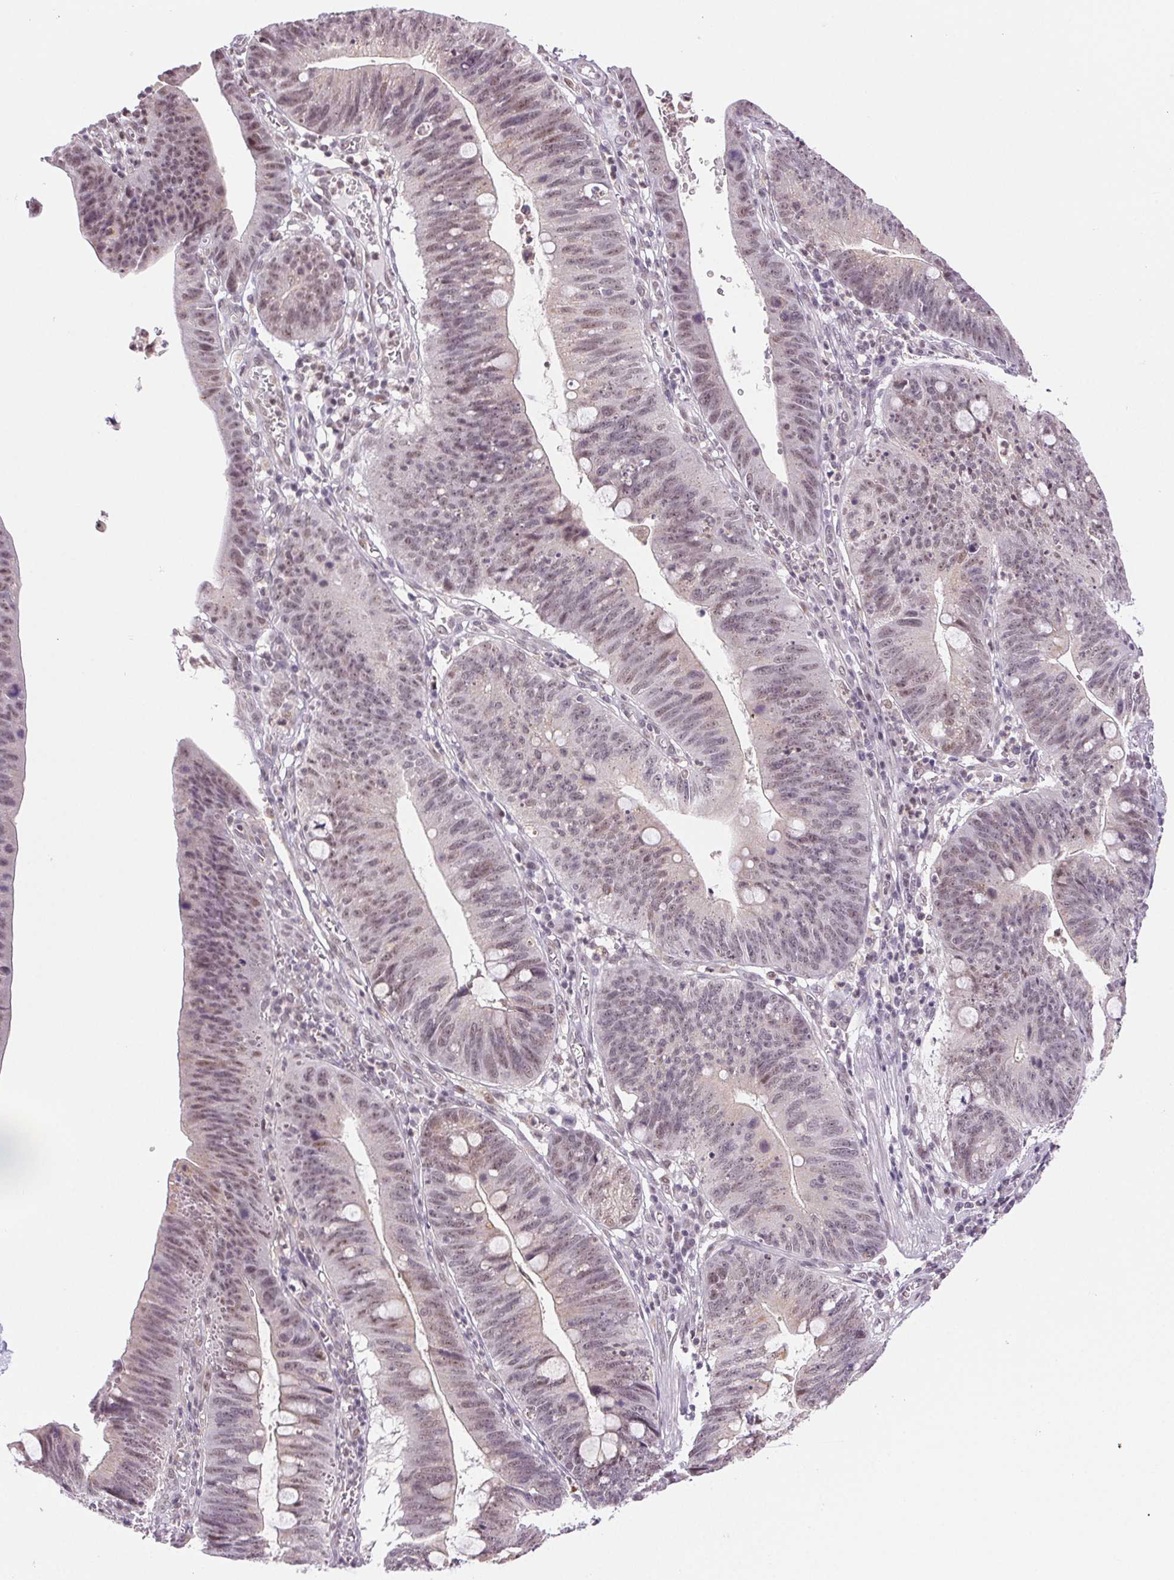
{"staining": {"intensity": "weak", "quantity": ">75%", "location": "nuclear"}, "tissue": "stomach cancer", "cell_type": "Tumor cells", "image_type": "cancer", "snomed": [{"axis": "morphology", "description": "Adenocarcinoma, NOS"}, {"axis": "topography", "description": "Stomach"}], "caption": "Stomach cancer stained with DAB (3,3'-diaminobenzidine) immunohistochemistry exhibits low levels of weak nuclear staining in approximately >75% of tumor cells. Nuclei are stained in blue.", "gene": "GRHL3", "patient": {"sex": "male", "age": 59}}